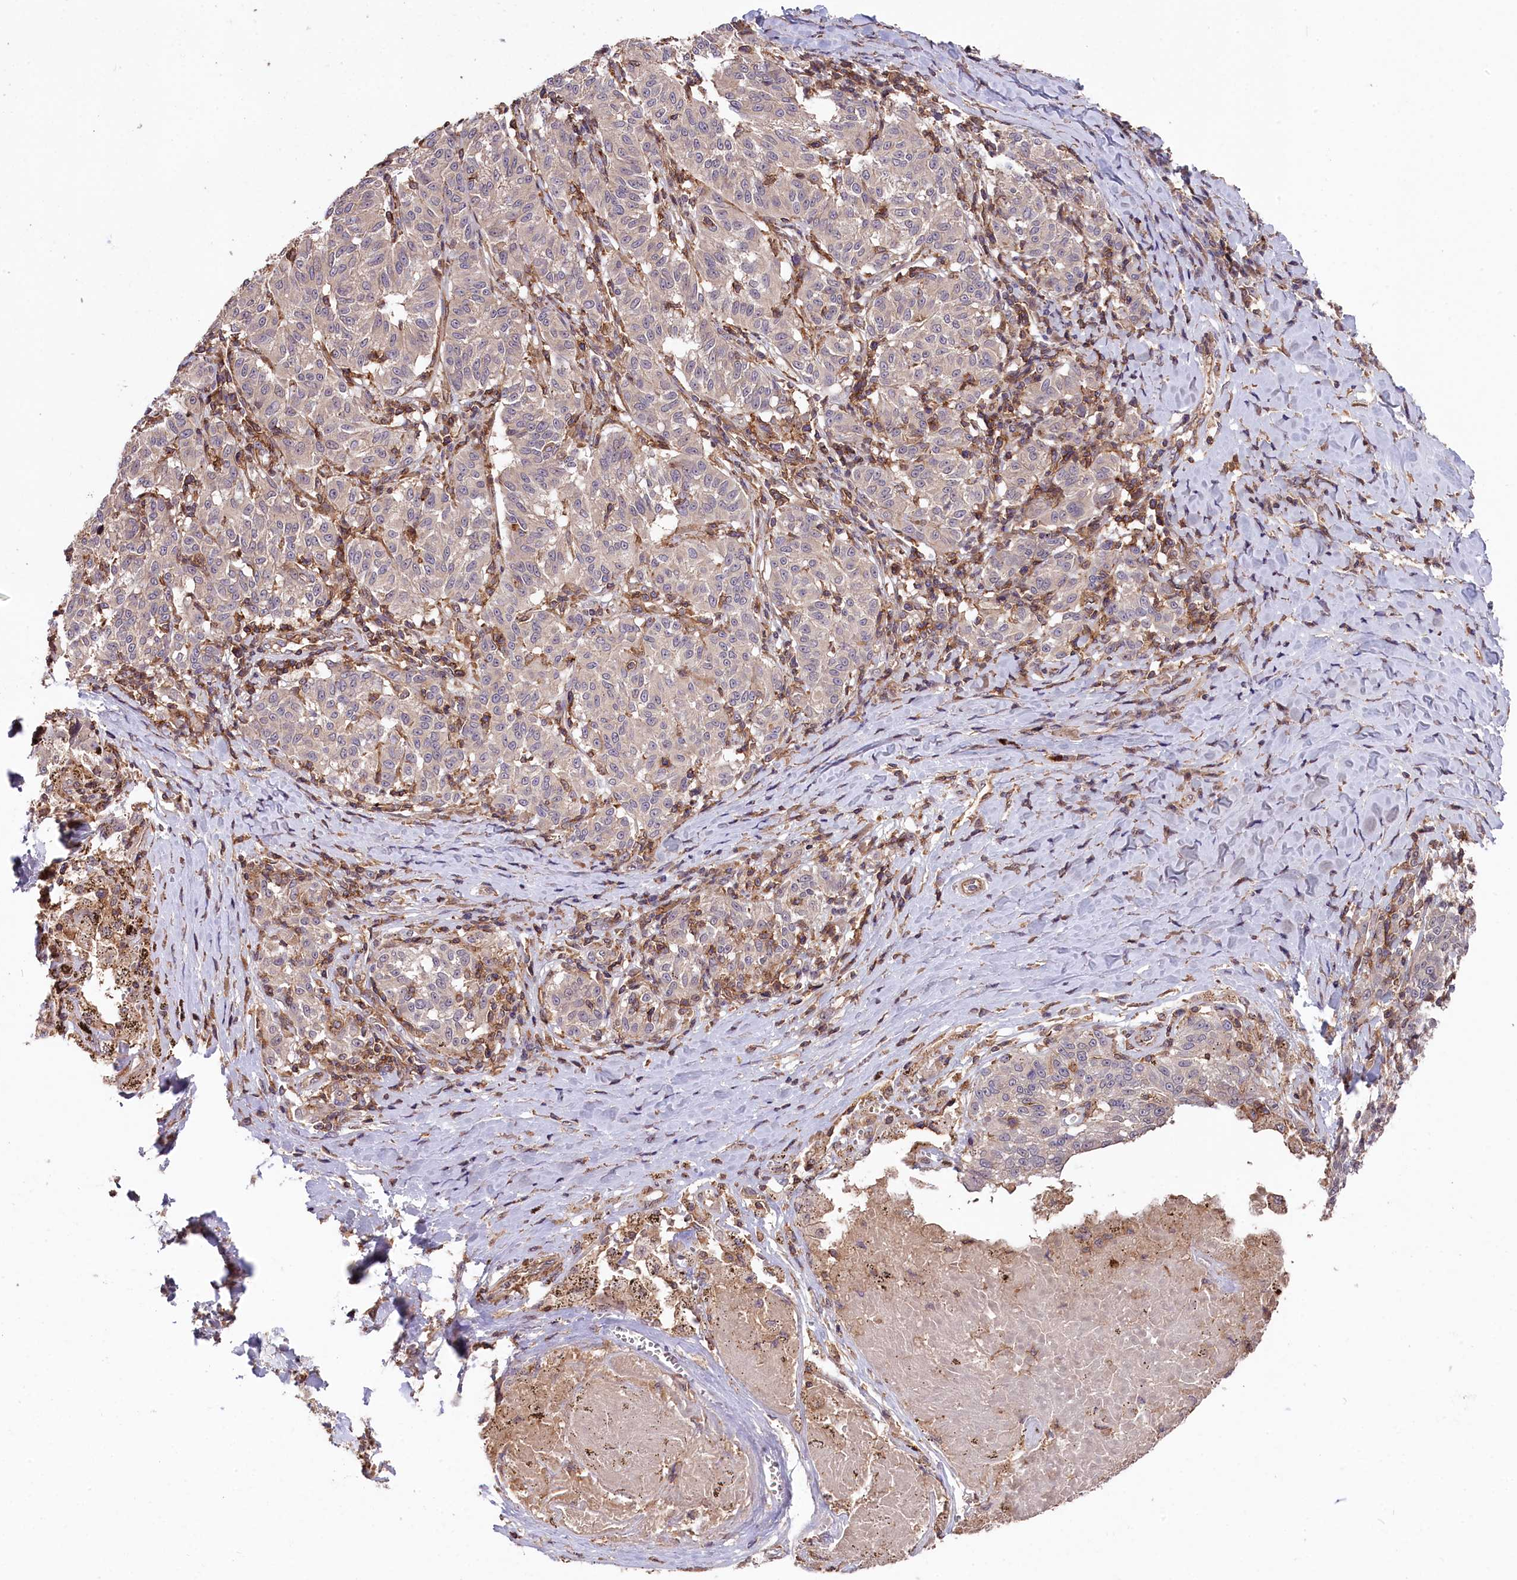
{"staining": {"intensity": "negative", "quantity": "none", "location": "none"}, "tissue": "melanoma", "cell_type": "Tumor cells", "image_type": "cancer", "snomed": [{"axis": "morphology", "description": "Malignant melanoma, NOS"}, {"axis": "topography", "description": "Skin"}], "caption": "The micrograph demonstrates no significant positivity in tumor cells of malignant melanoma.", "gene": "SKIDA1", "patient": {"sex": "female", "age": 72}}